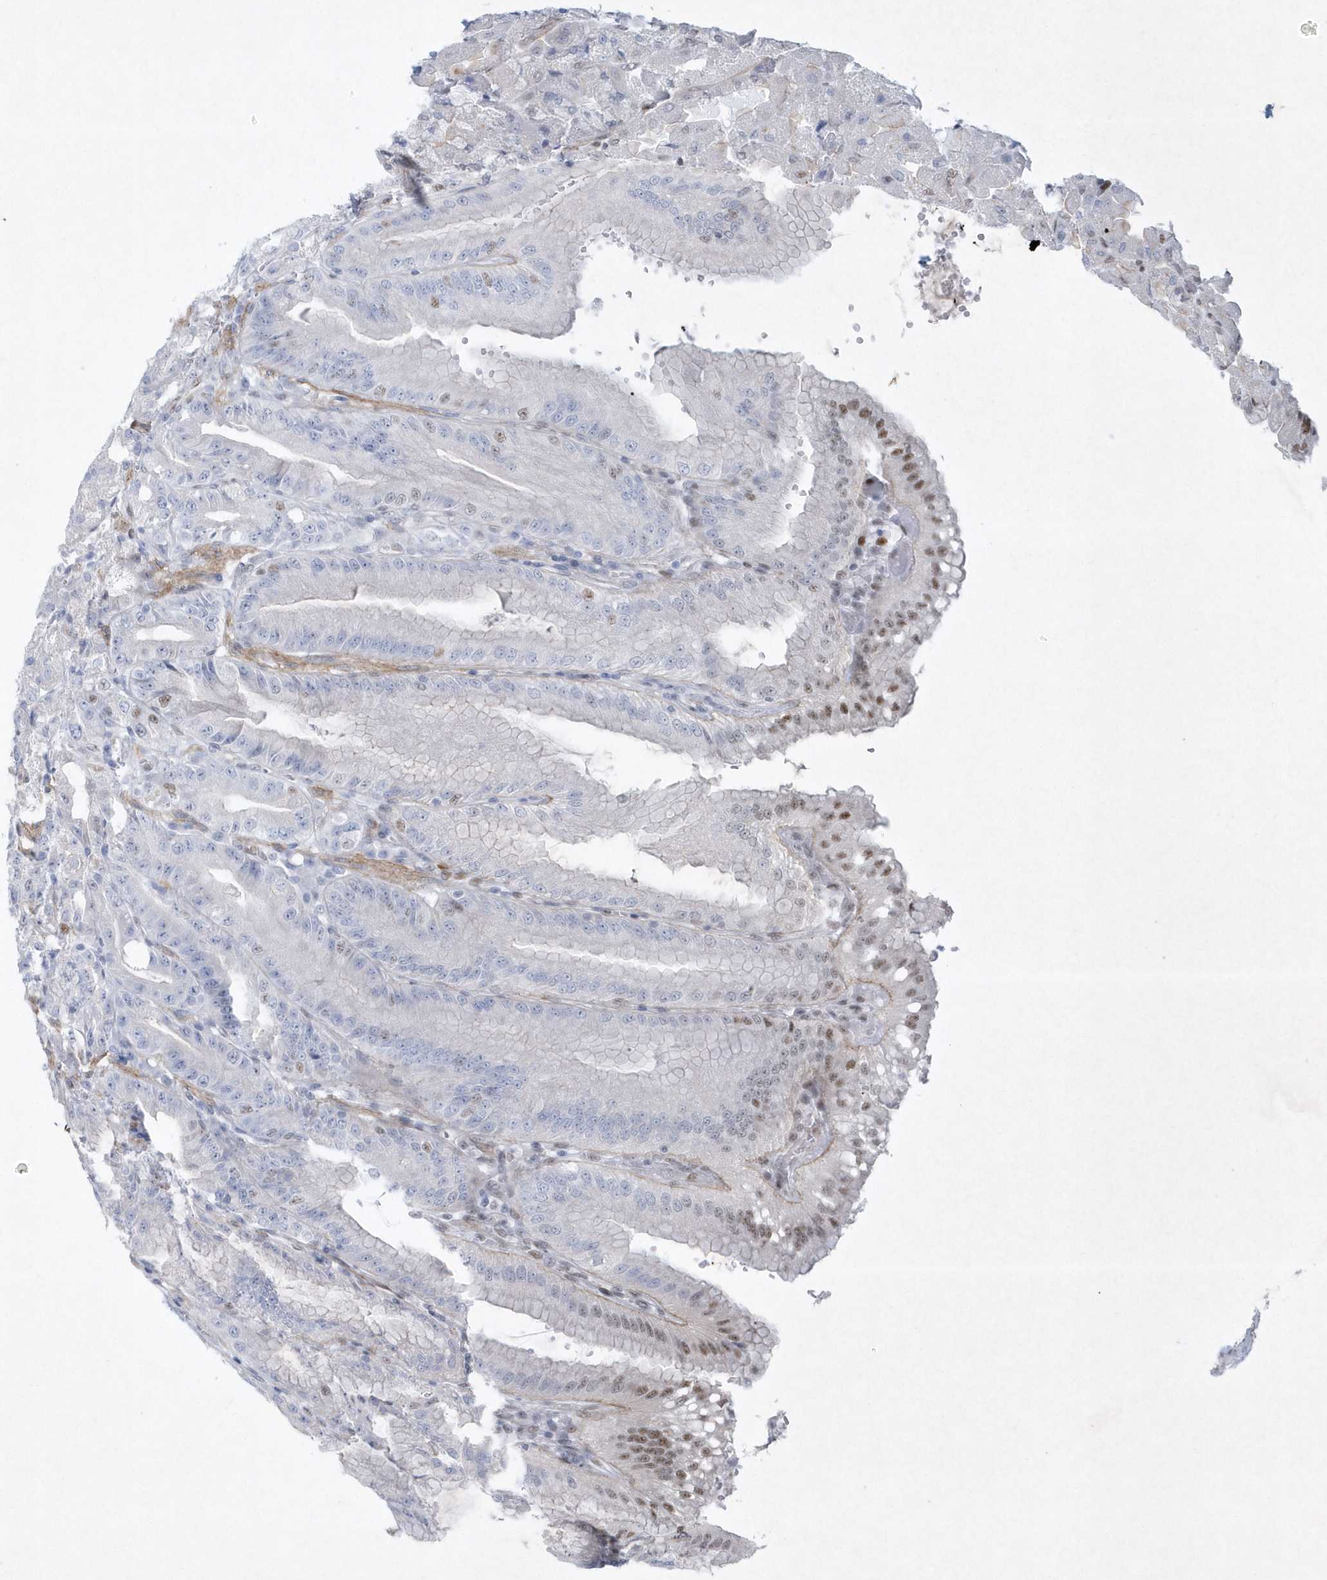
{"staining": {"intensity": "moderate", "quantity": "<25%", "location": "nuclear"}, "tissue": "stomach", "cell_type": "Glandular cells", "image_type": "normal", "snomed": [{"axis": "morphology", "description": "Normal tissue, NOS"}, {"axis": "topography", "description": "Stomach, upper"}, {"axis": "topography", "description": "Stomach, lower"}], "caption": "Protein staining of unremarkable stomach exhibits moderate nuclear staining in approximately <25% of glandular cells. (DAB IHC, brown staining for protein, blue staining for nuclei).", "gene": "DCLRE1A", "patient": {"sex": "male", "age": 71}}